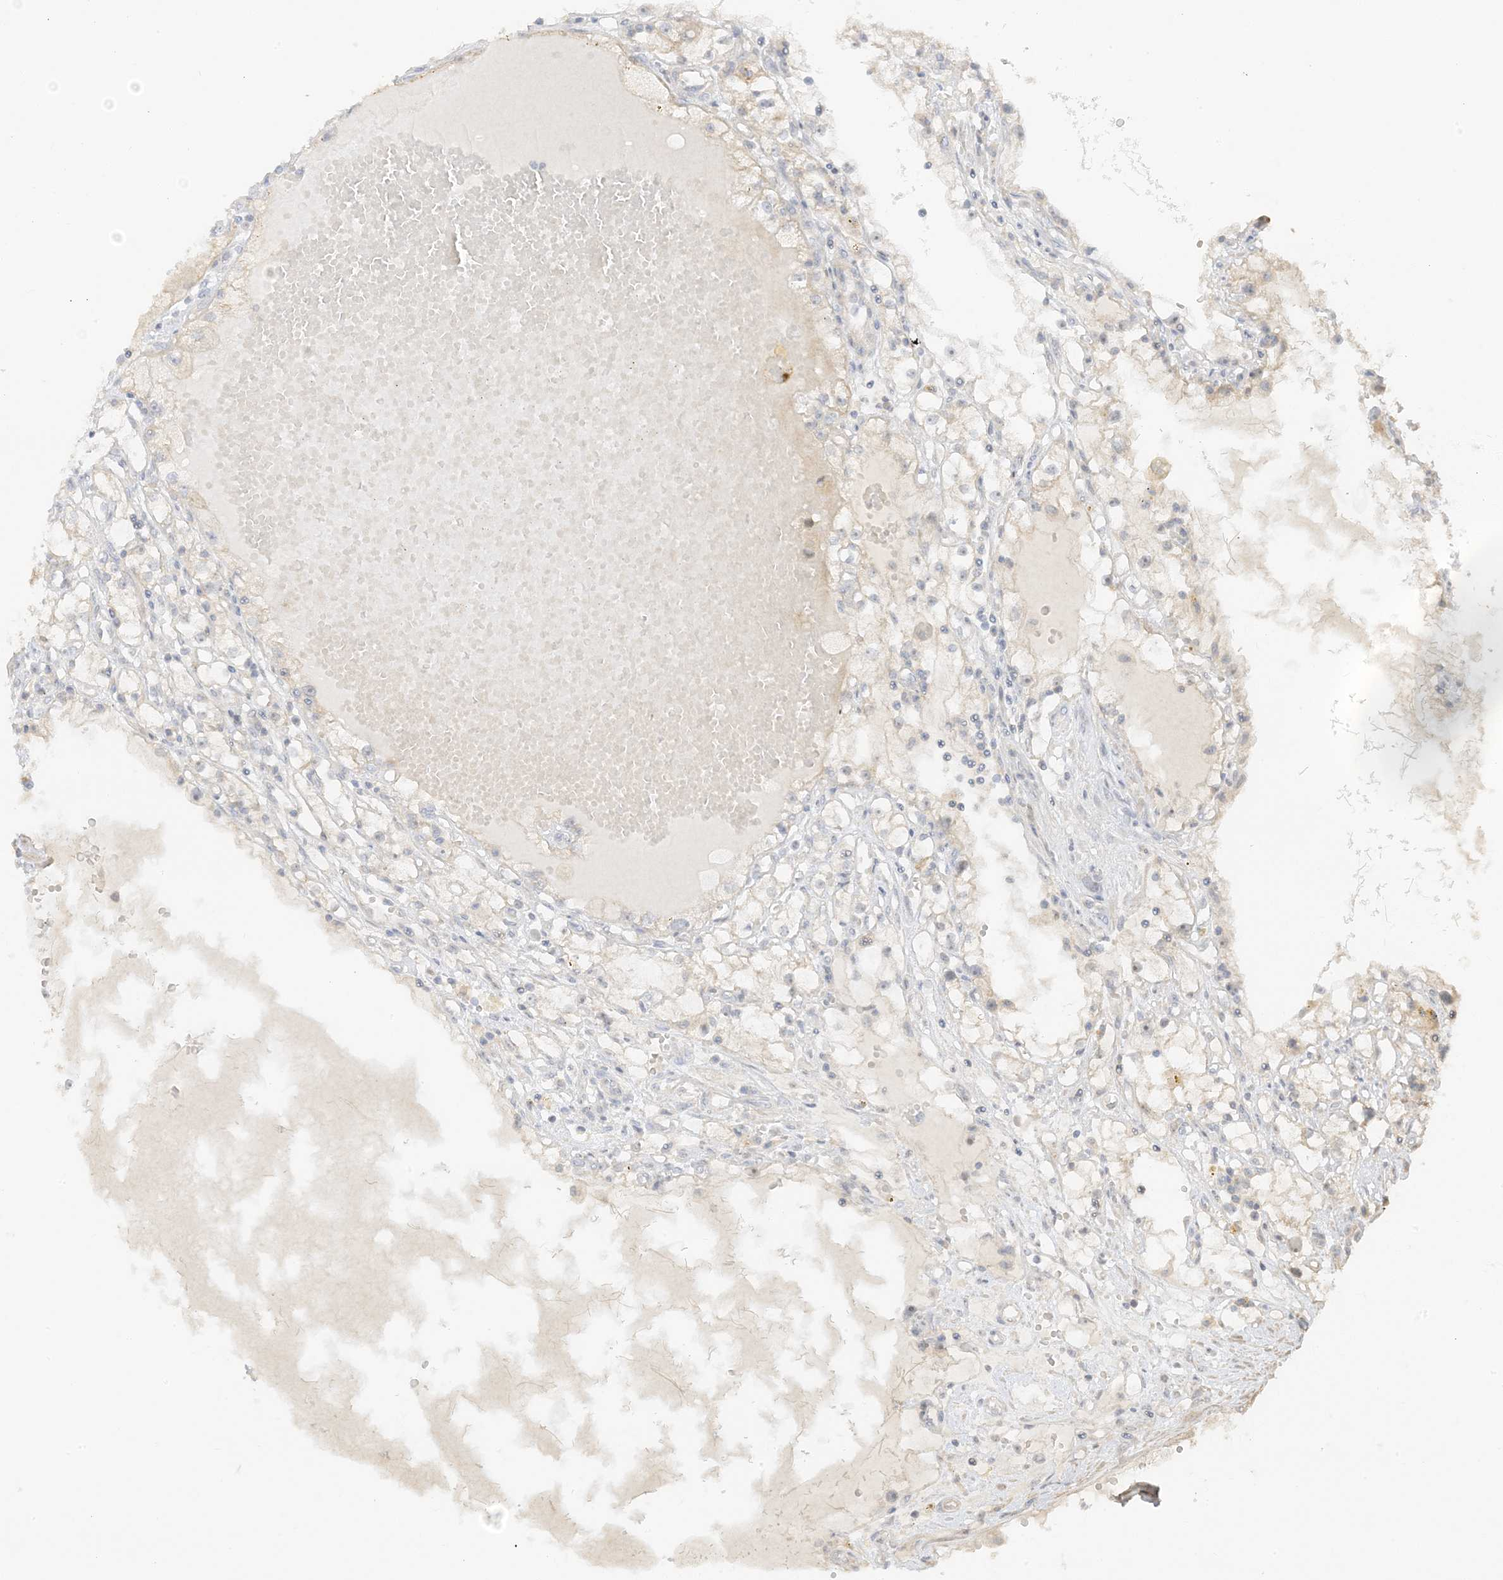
{"staining": {"intensity": "negative", "quantity": "none", "location": "none"}, "tissue": "renal cancer", "cell_type": "Tumor cells", "image_type": "cancer", "snomed": [{"axis": "morphology", "description": "Adenocarcinoma, NOS"}, {"axis": "topography", "description": "Kidney"}], "caption": "A high-resolution histopathology image shows immunohistochemistry (IHC) staining of renal cancer (adenocarcinoma), which demonstrates no significant staining in tumor cells.", "gene": "ETAA1", "patient": {"sex": "male", "age": 56}}